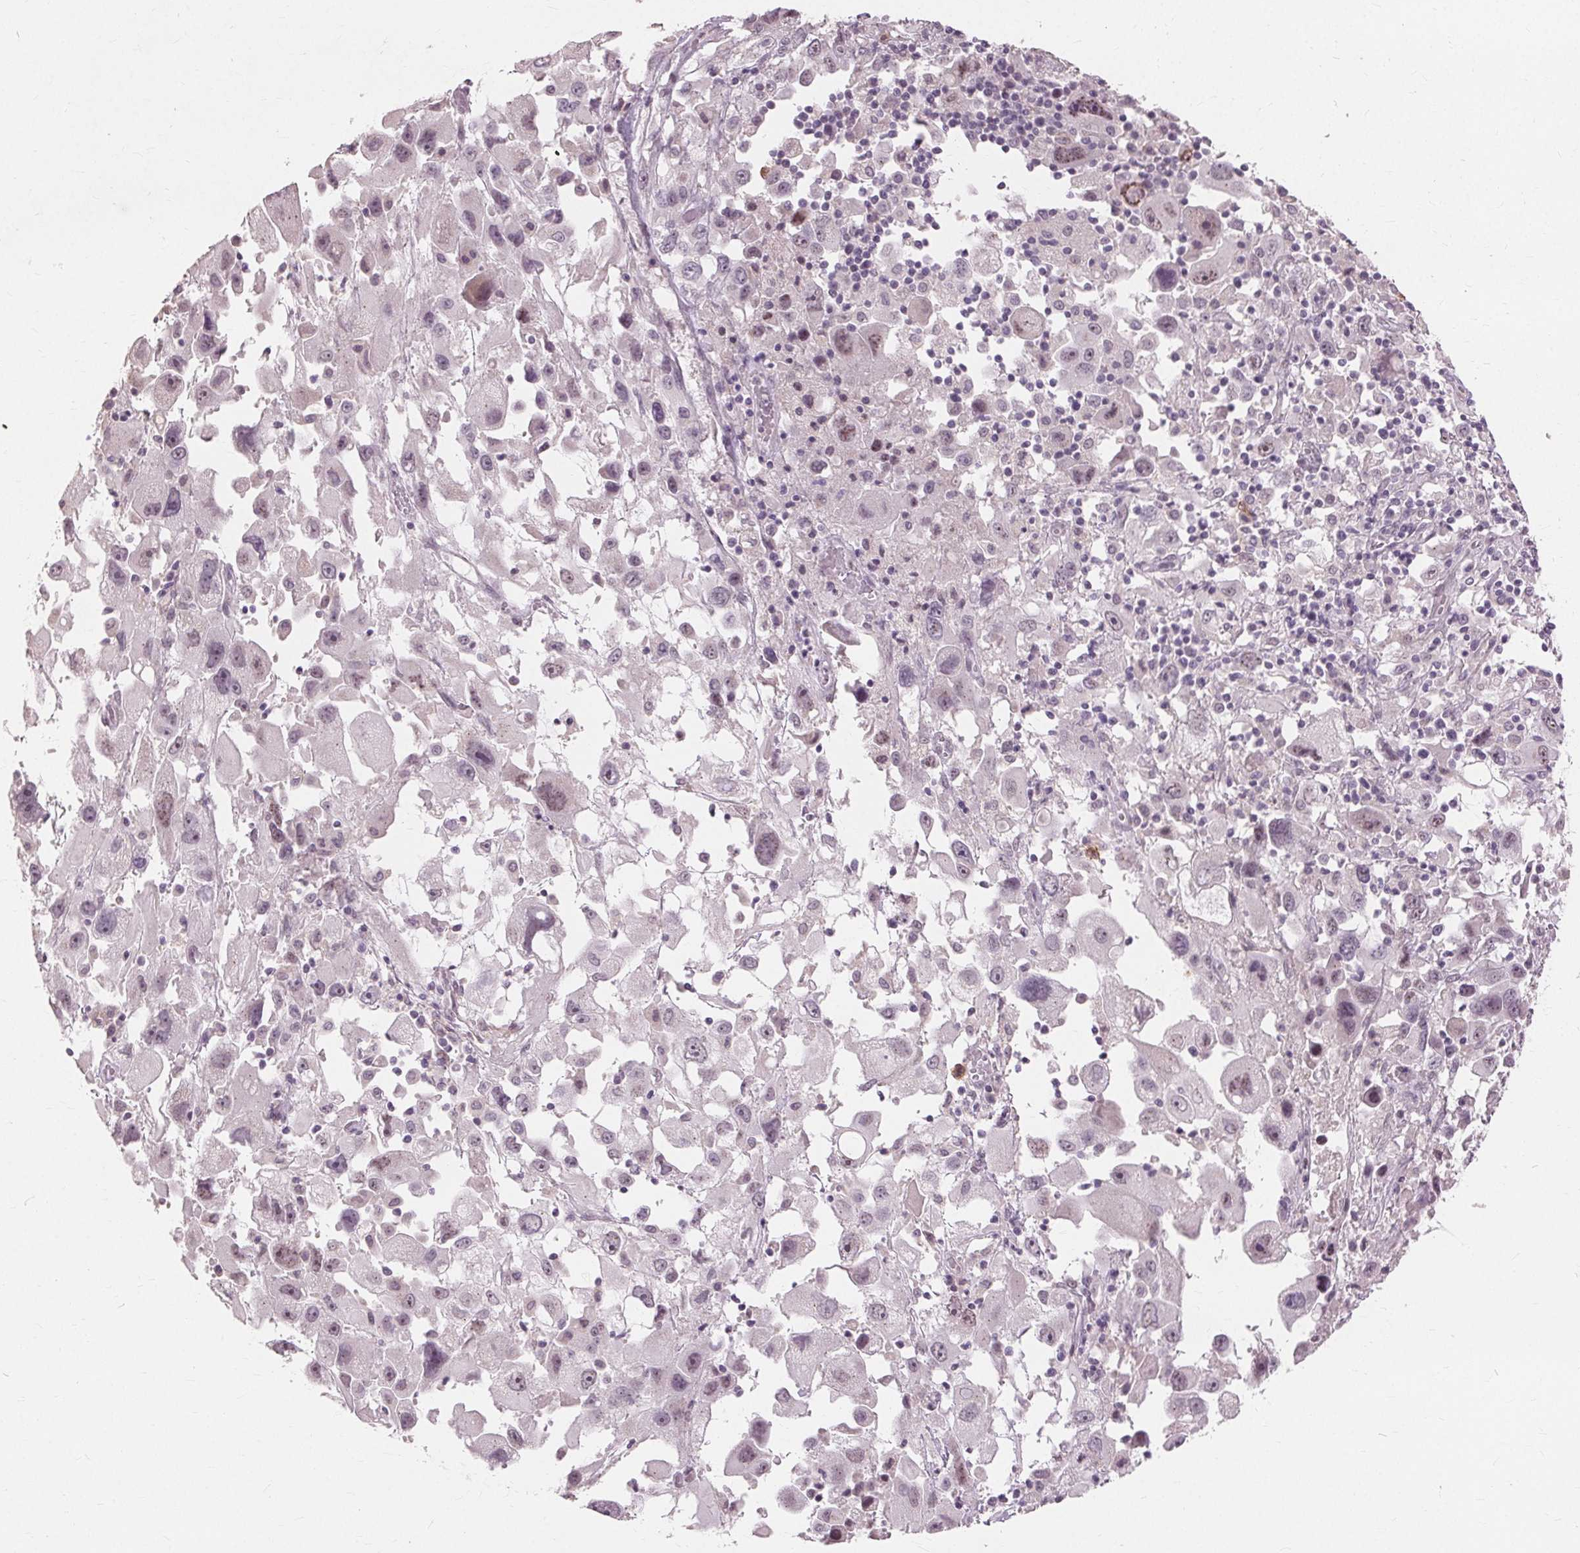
{"staining": {"intensity": "weak", "quantity": "<25%", "location": "nuclear"}, "tissue": "melanoma", "cell_type": "Tumor cells", "image_type": "cancer", "snomed": [{"axis": "morphology", "description": "Malignant melanoma, Metastatic site"}, {"axis": "topography", "description": "Soft tissue"}], "caption": "Protein analysis of melanoma shows no significant staining in tumor cells.", "gene": "SIGLEC6", "patient": {"sex": "male", "age": 50}}